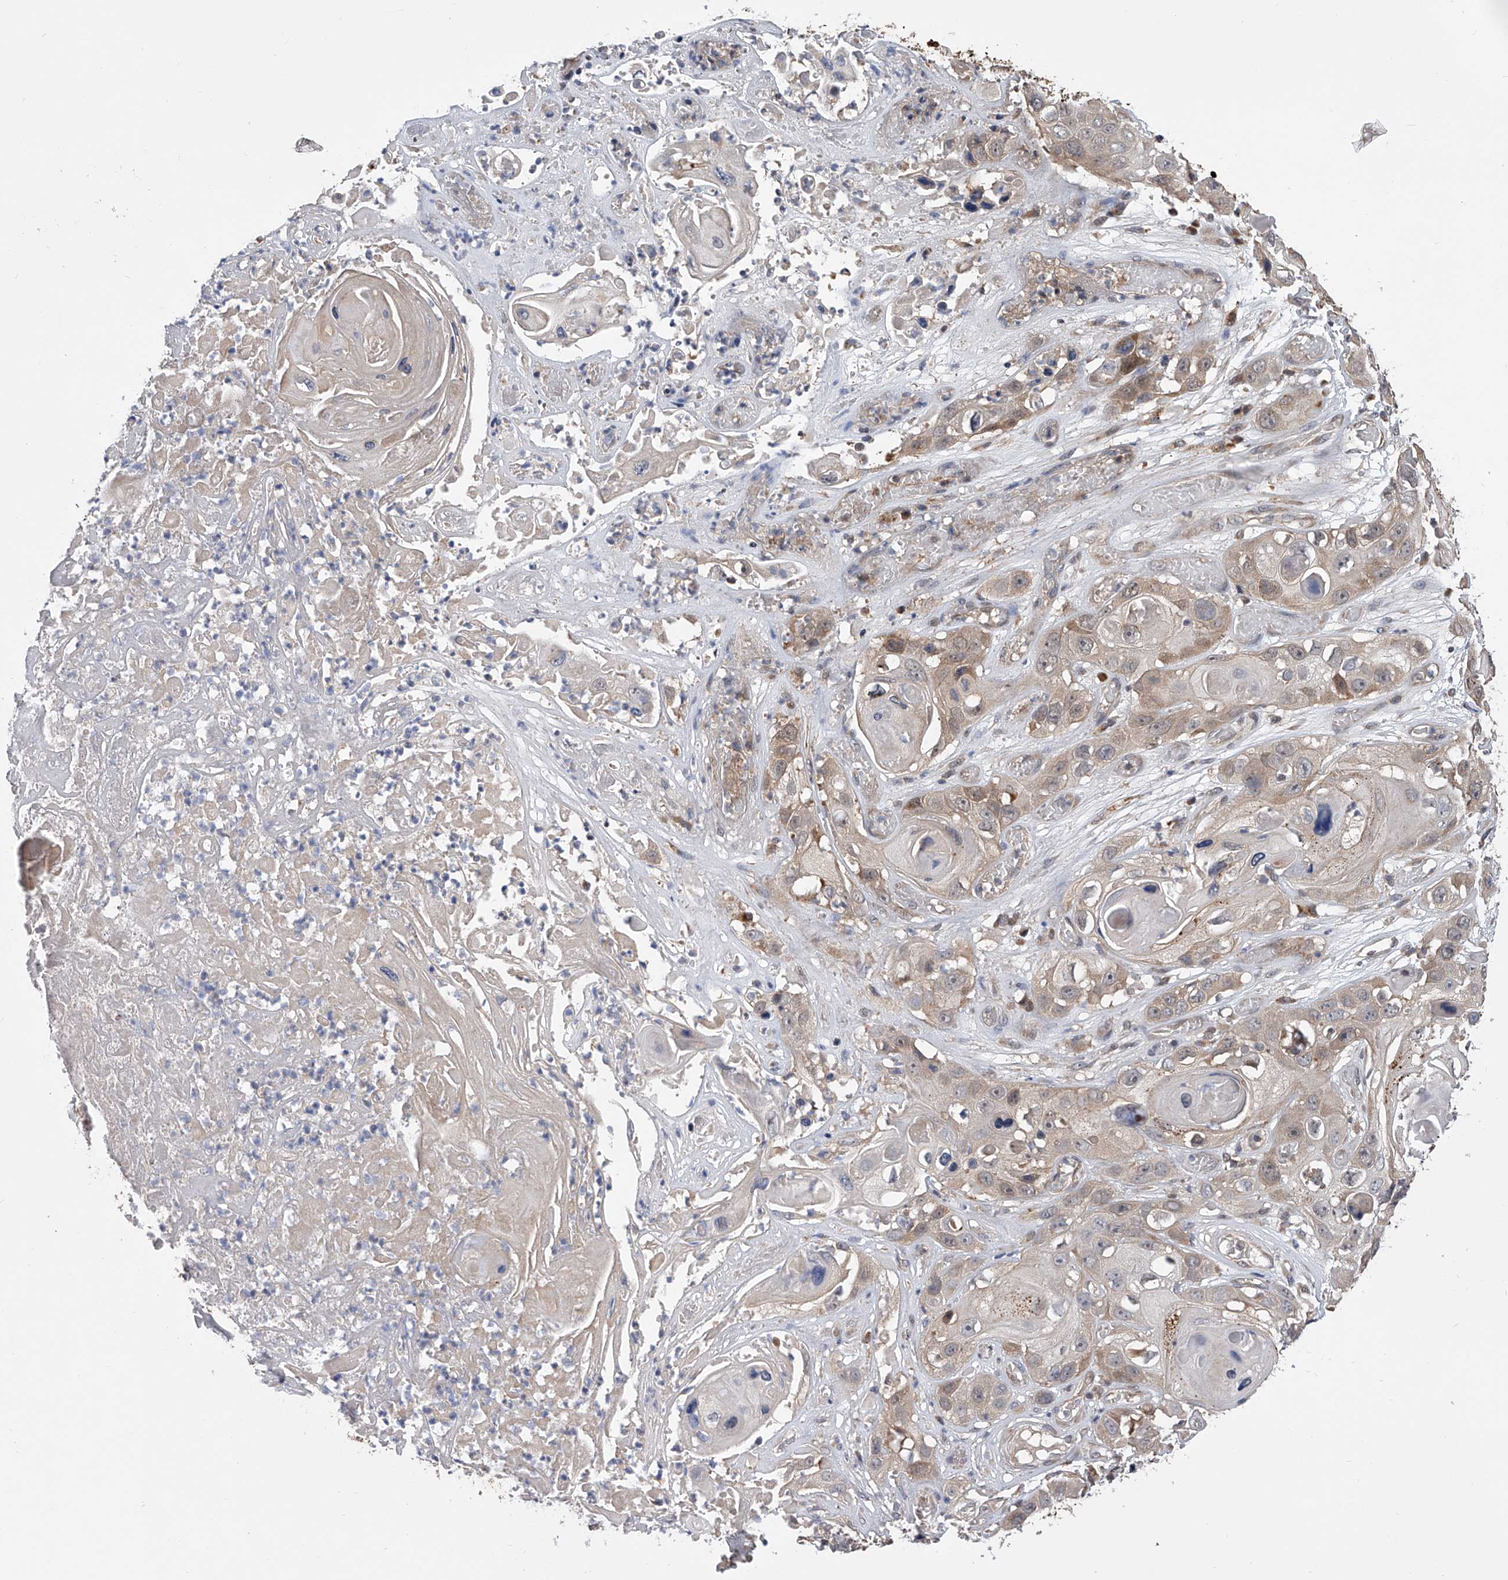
{"staining": {"intensity": "weak", "quantity": "25%-75%", "location": "cytoplasmic/membranous"}, "tissue": "skin cancer", "cell_type": "Tumor cells", "image_type": "cancer", "snomed": [{"axis": "morphology", "description": "Squamous cell carcinoma, NOS"}, {"axis": "topography", "description": "Skin"}], "caption": "Skin squamous cell carcinoma was stained to show a protein in brown. There is low levels of weak cytoplasmic/membranous expression in about 25%-75% of tumor cells.", "gene": "GMDS", "patient": {"sex": "male", "age": 55}}